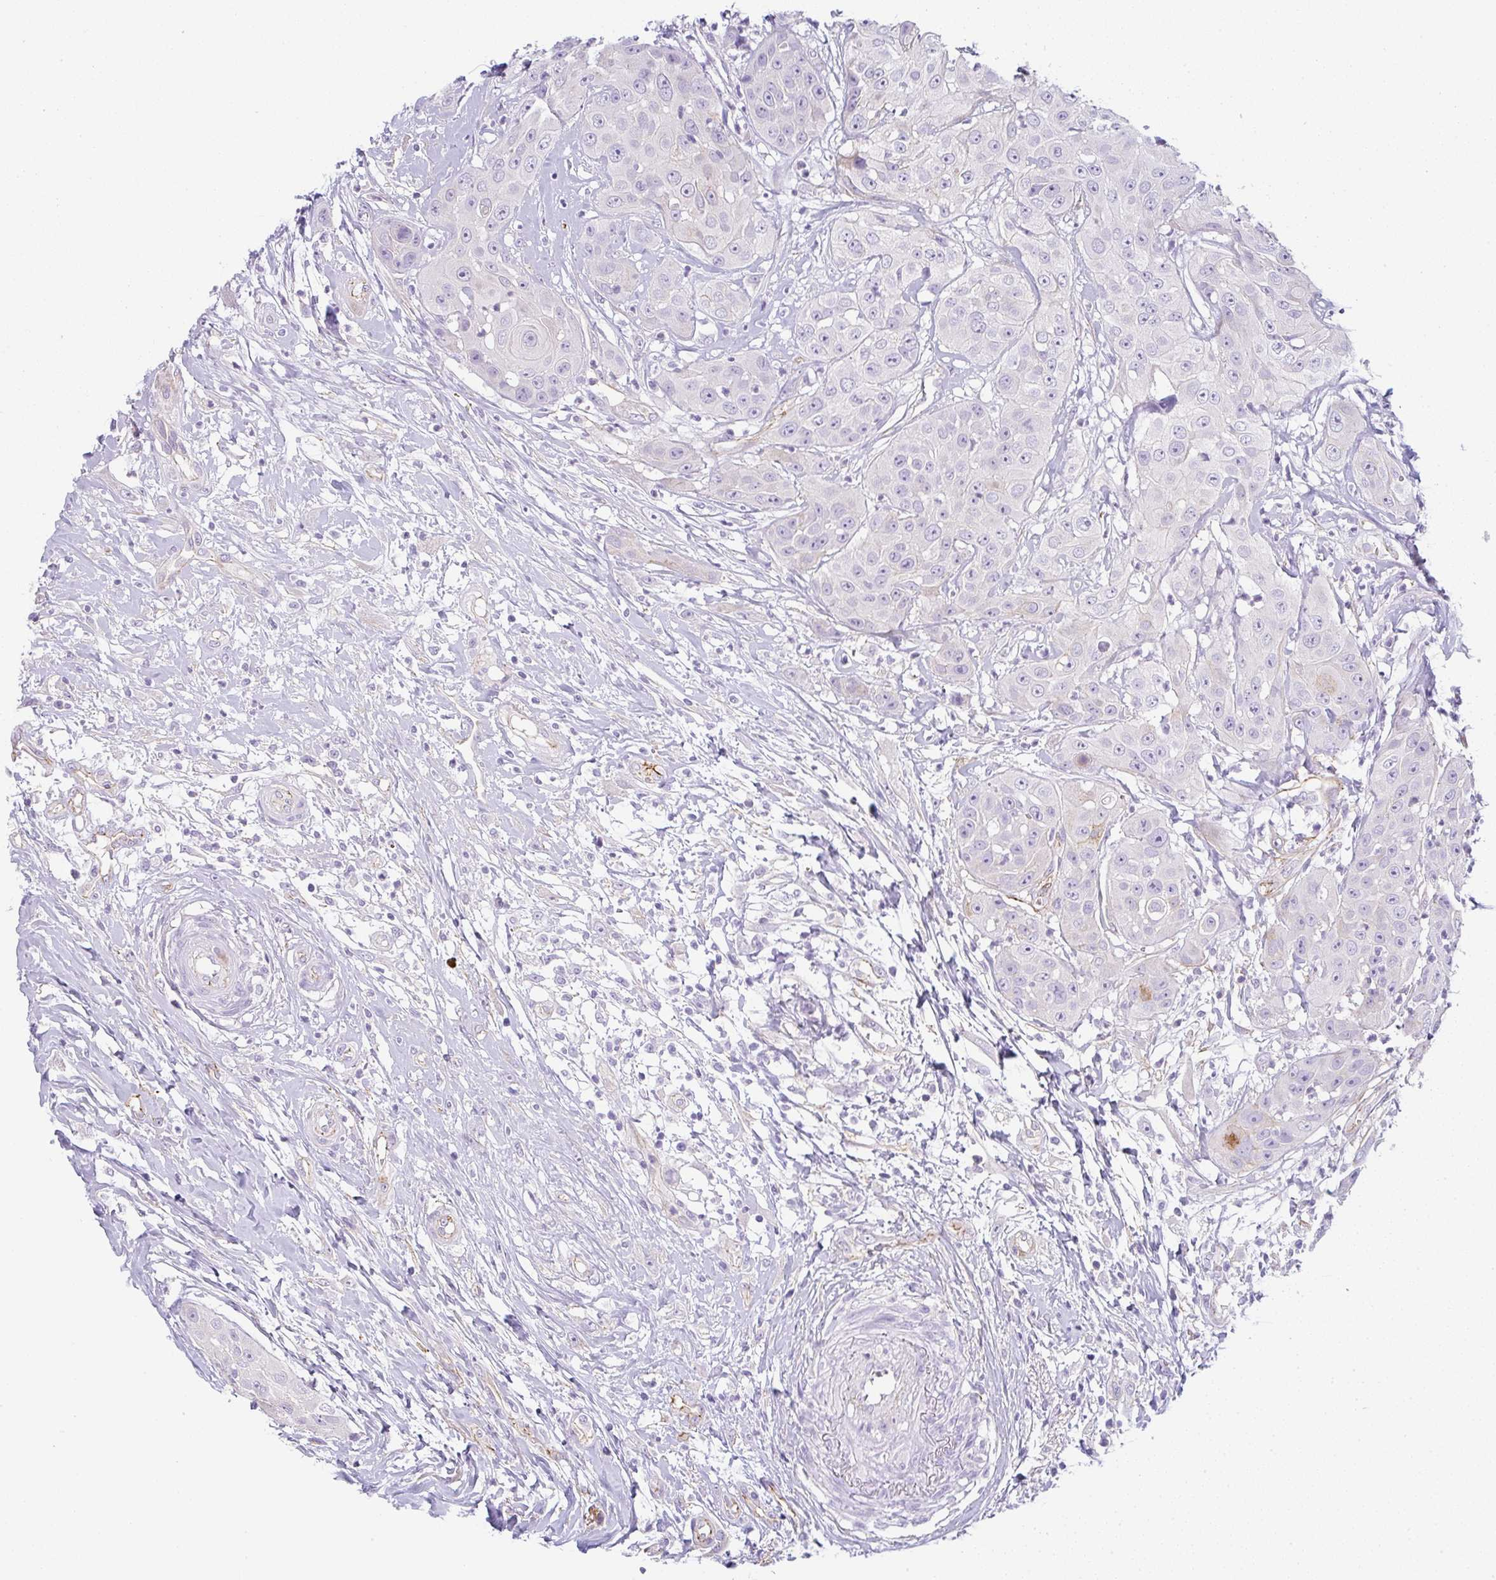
{"staining": {"intensity": "negative", "quantity": "none", "location": "none"}, "tissue": "head and neck cancer", "cell_type": "Tumor cells", "image_type": "cancer", "snomed": [{"axis": "morphology", "description": "Squamous cell carcinoma, NOS"}, {"axis": "topography", "description": "Head-Neck"}], "caption": "IHC micrograph of neoplastic tissue: head and neck squamous cell carcinoma stained with DAB demonstrates no significant protein expression in tumor cells. Nuclei are stained in blue.", "gene": "LPAR4", "patient": {"sex": "male", "age": 83}}